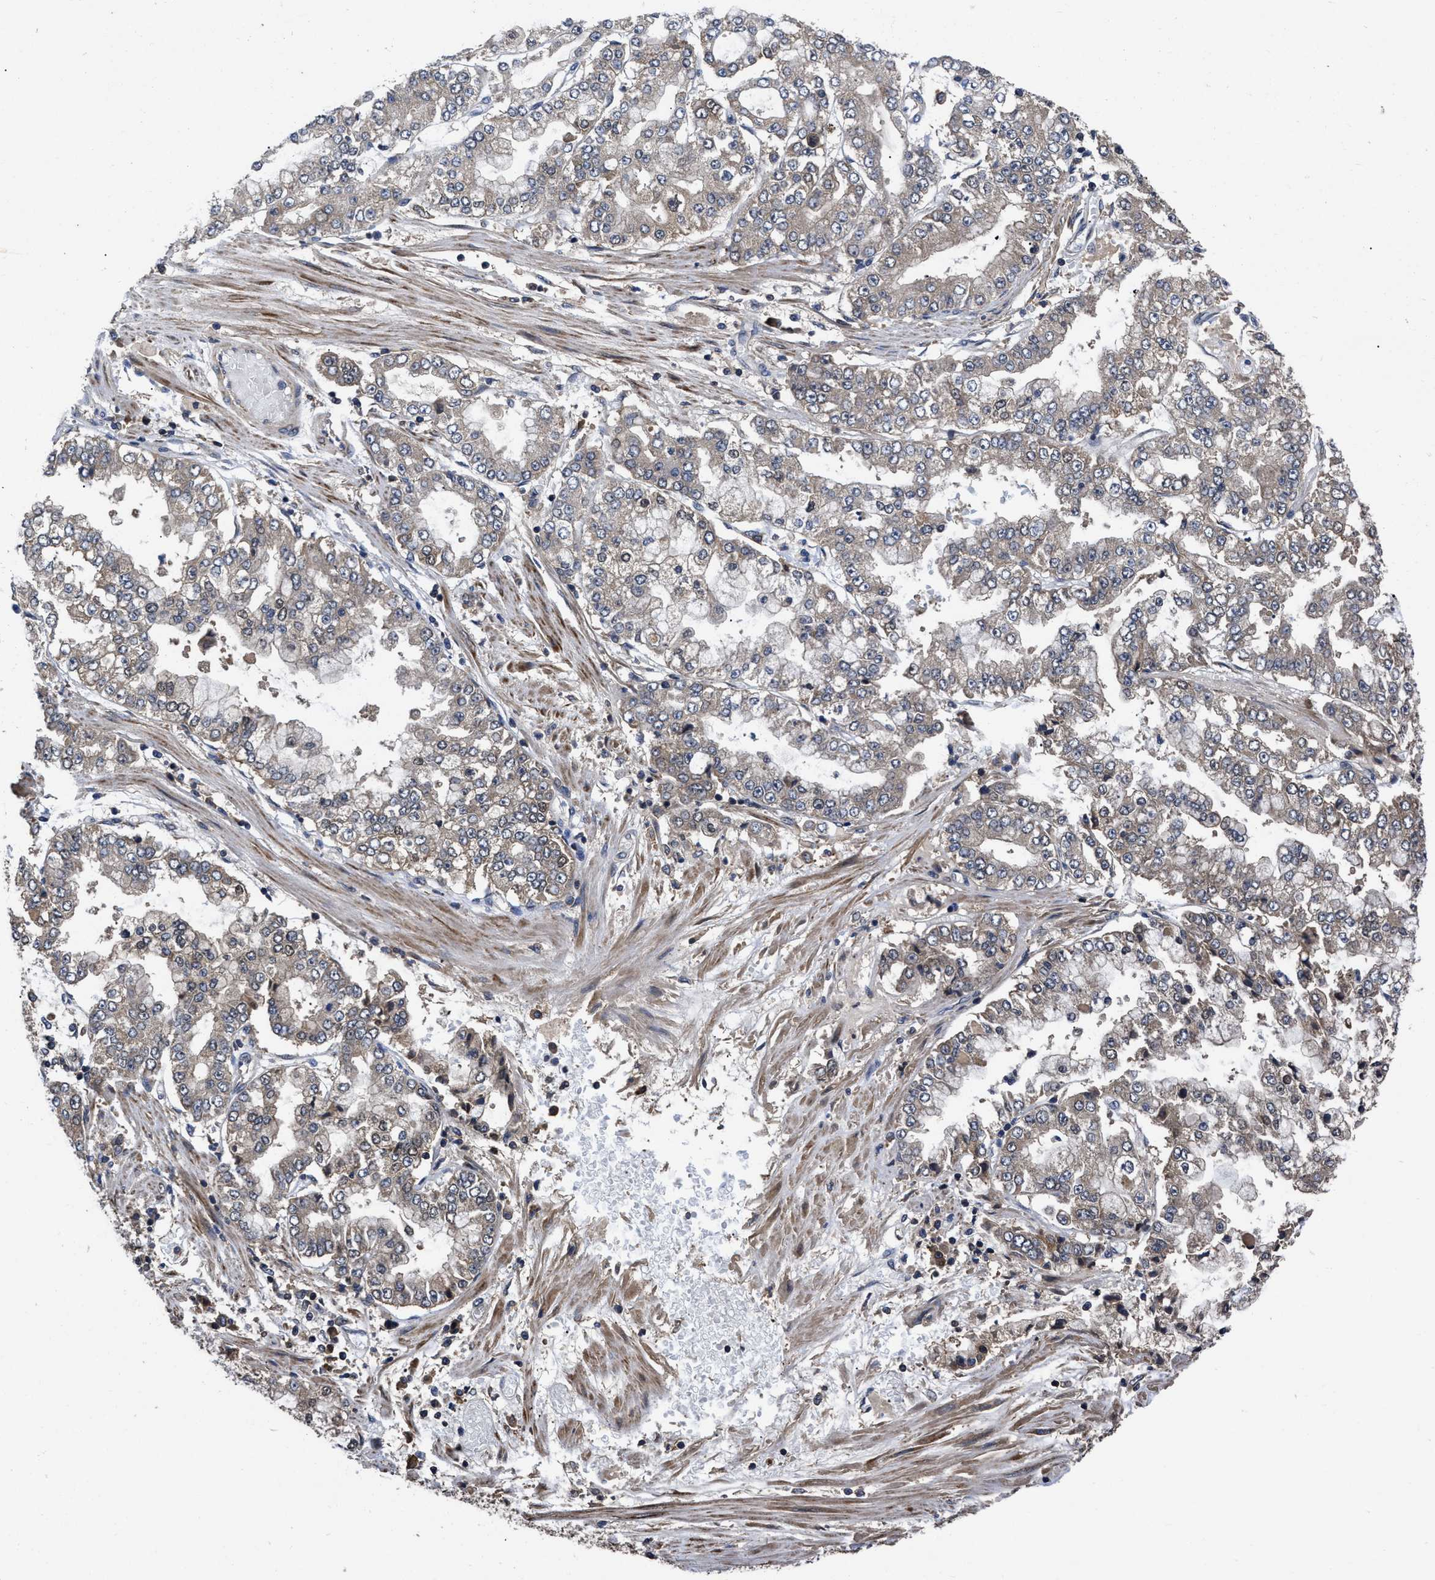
{"staining": {"intensity": "weak", "quantity": "<25%", "location": "cytoplasmic/membranous"}, "tissue": "stomach cancer", "cell_type": "Tumor cells", "image_type": "cancer", "snomed": [{"axis": "morphology", "description": "Adenocarcinoma, NOS"}, {"axis": "topography", "description": "Stomach"}], "caption": "Immunohistochemistry micrograph of neoplastic tissue: human stomach cancer (adenocarcinoma) stained with DAB displays no significant protein positivity in tumor cells.", "gene": "LRRC3", "patient": {"sex": "male", "age": 76}}